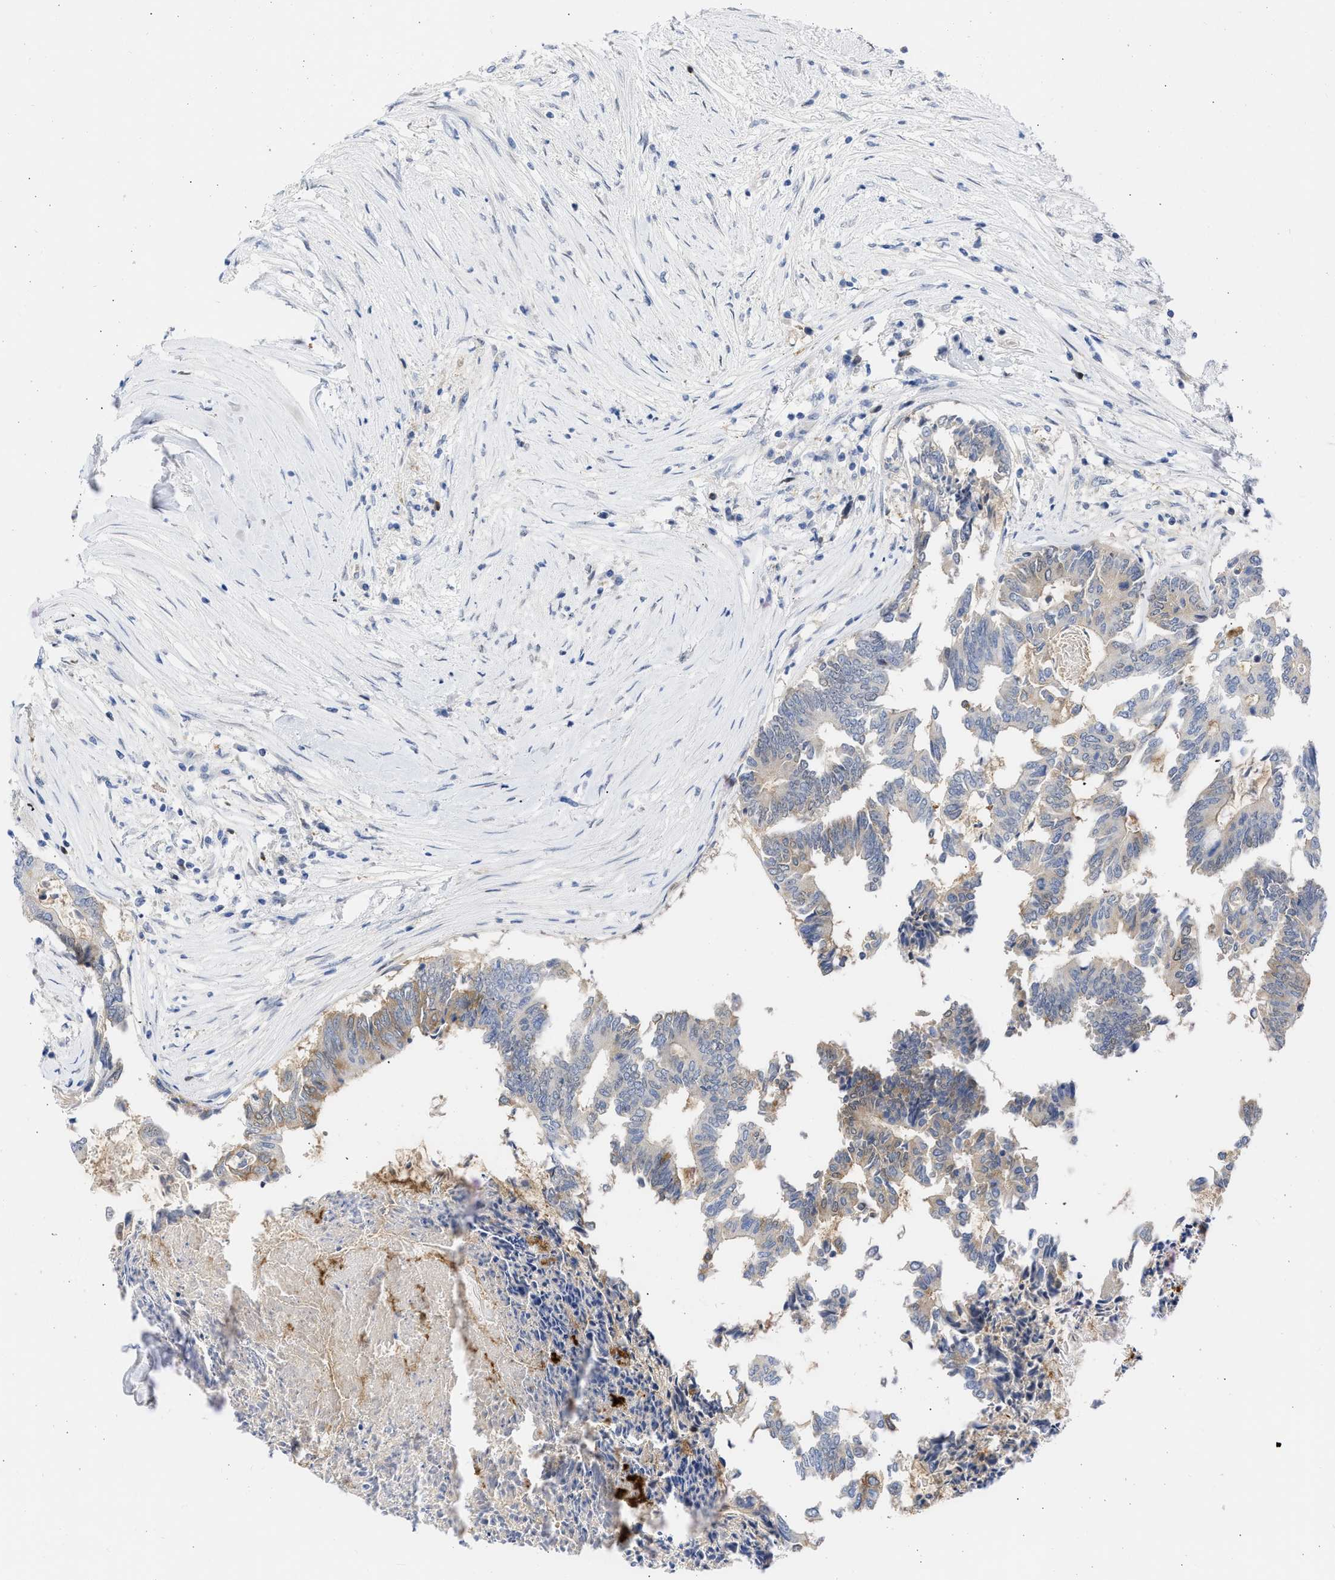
{"staining": {"intensity": "weak", "quantity": "25%-75%", "location": "cytoplasmic/membranous"}, "tissue": "colorectal cancer", "cell_type": "Tumor cells", "image_type": "cancer", "snomed": [{"axis": "morphology", "description": "Adenocarcinoma, NOS"}, {"axis": "topography", "description": "Rectum"}], "caption": "Protein staining of colorectal cancer tissue reveals weak cytoplasmic/membranous expression in about 25%-75% of tumor cells.", "gene": "THRA", "patient": {"sex": "male", "age": 63}}